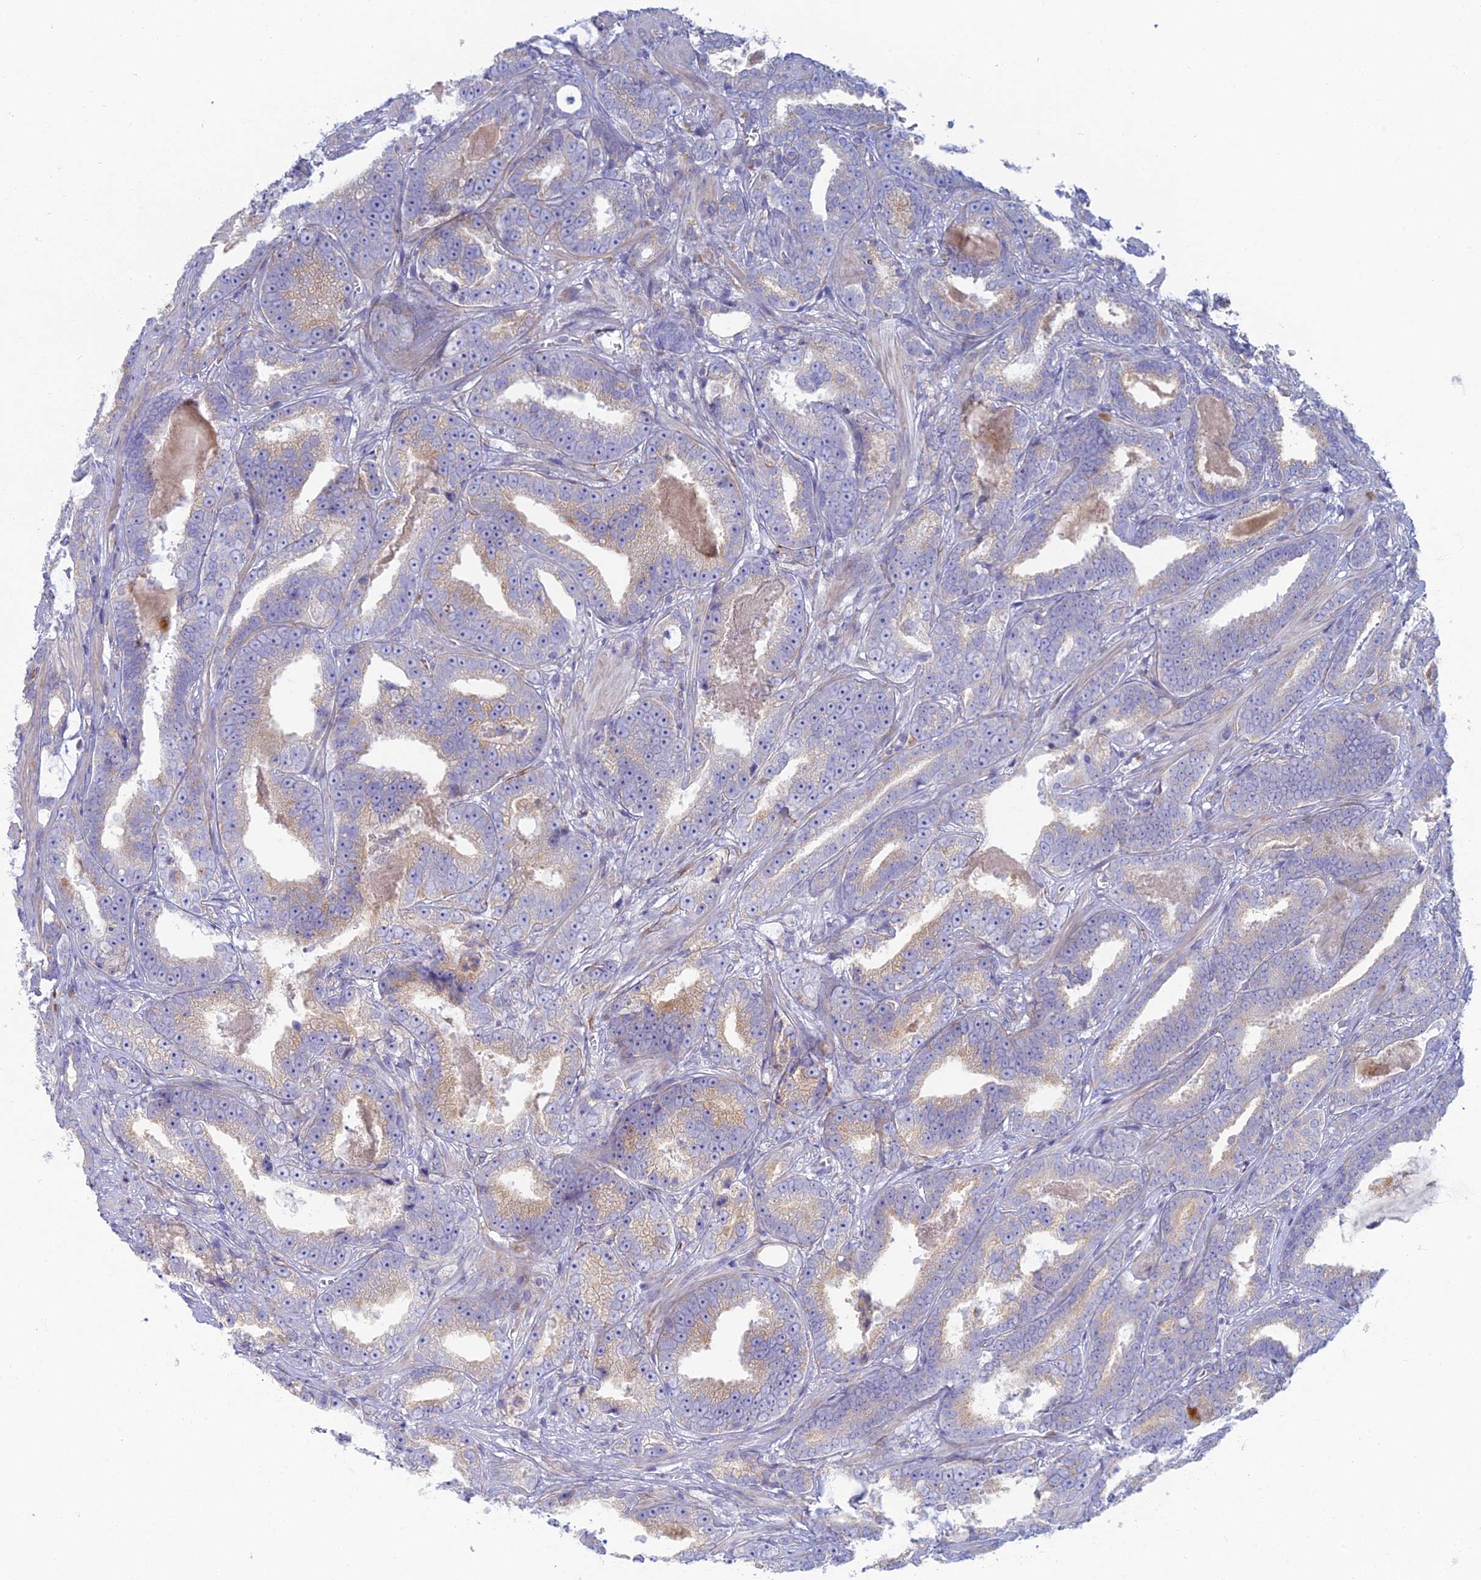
{"staining": {"intensity": "moderate", "quantity": "<25%", "location": "cytoplasmic/membranous"}, "tissue": "prostate cancer", "cell_type": "Tumor cells", "image_type": "cancer", "snomed": [{"axis": "morphology", "description": "Adenocarcinoma, High grade"}, {"axis": "topography", "description": "Prostate and seminal vesicle, NOS"}], "caption": "This image displays IHC staining of prostate high-grade adenocarcinoma, with low moderate cytoplasmic/membranous expression in approximately <25% of tumor cells.", "gene": "FERD3L", "patient": {"sex": "male", "age": 67}}